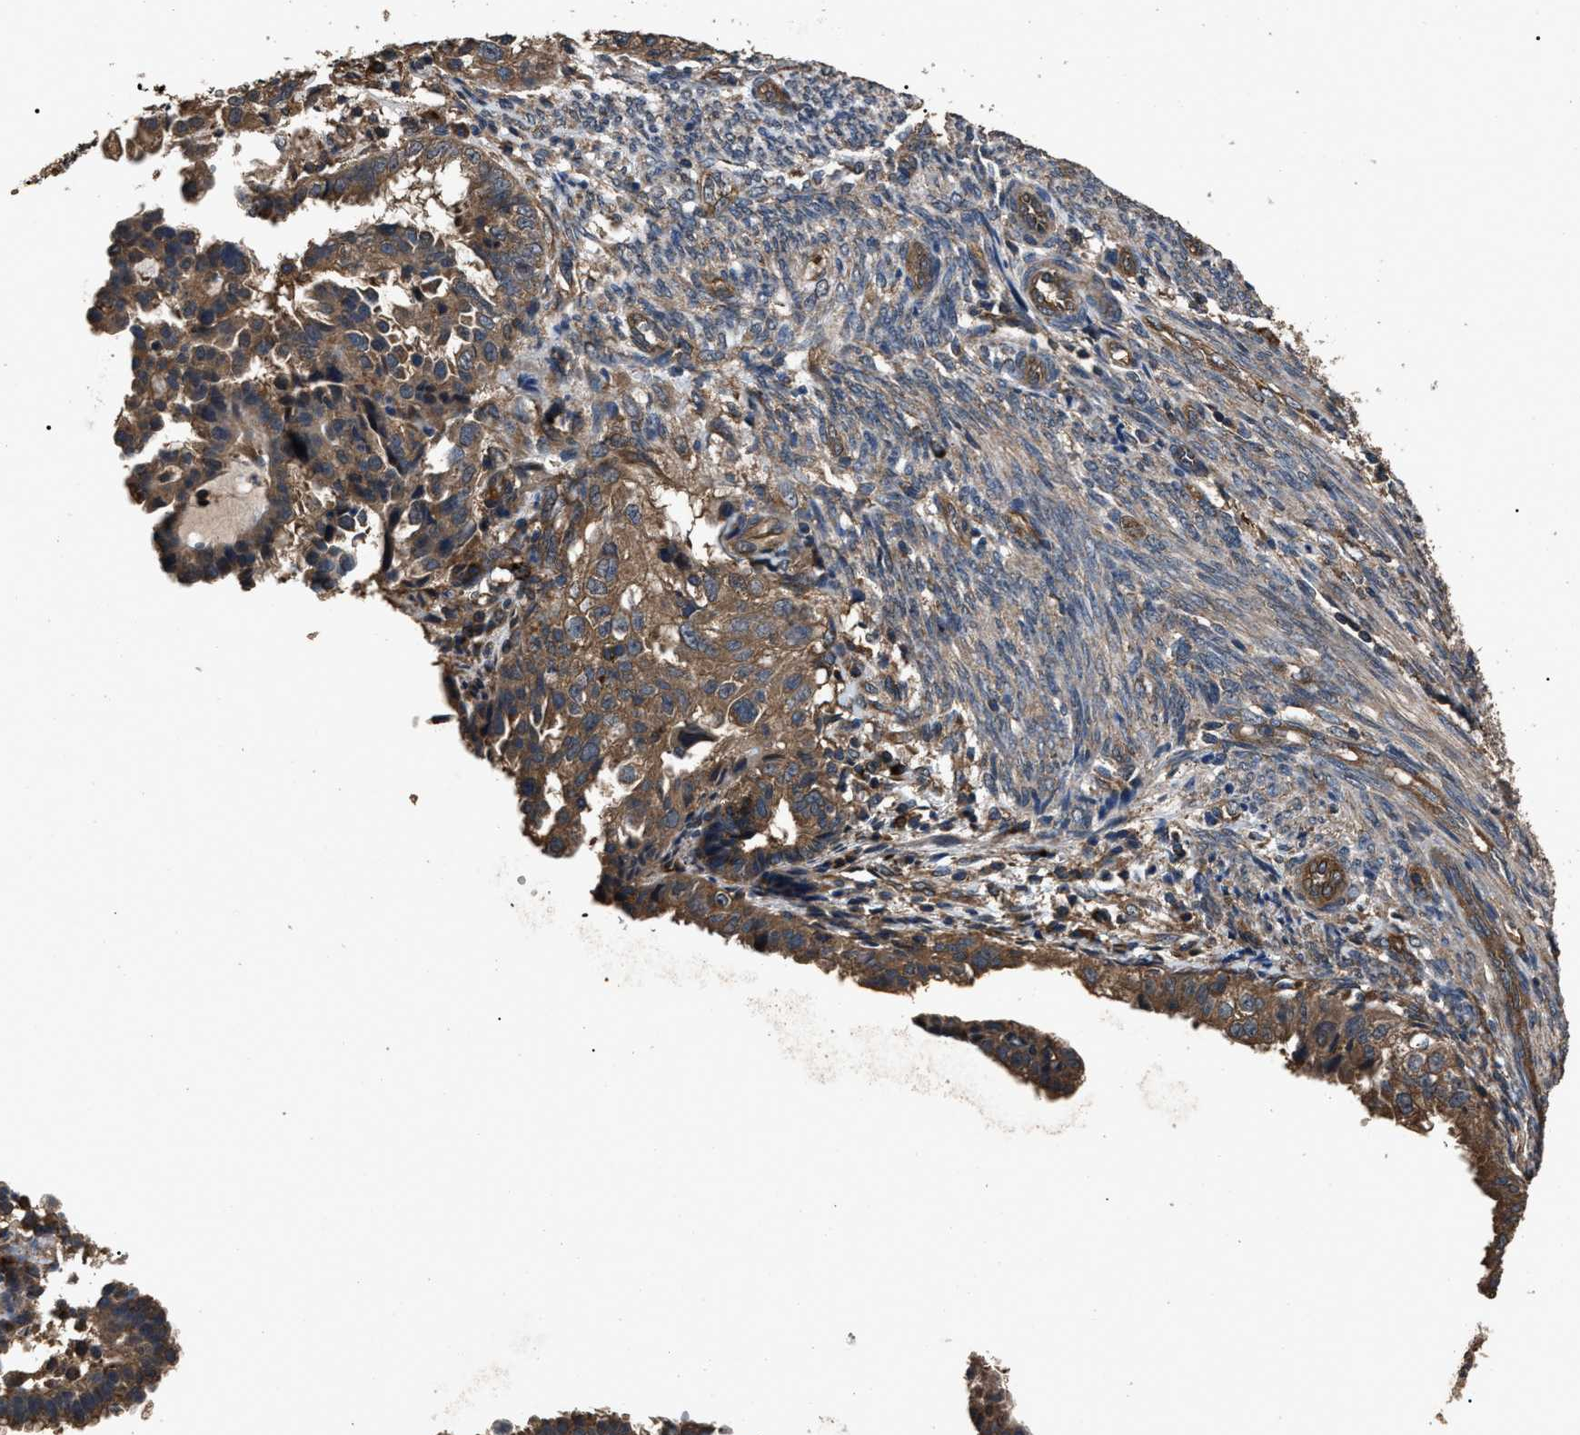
{"staining": {"intensity": "moderate", "quantity": ">75%", "location": "cytoplasmic/membranous"}, "tissue": "endometrial cancer", "cell_type": "Tumor cells", "image_type": "cancer", "snomed": [{"axis": "morphology", "description": "Adenocarcinoma, NOS"}, {"axis": "topography", "description": "Endometrium"}], "caption": "Immunohistochemistry (IHC) staining of endometrial cancer, which demonstrates medium levels of moderate cytoplasmic/membranous expression in approximately >75% of tumor cells indicating moderate cytoplasmic/membranous protein expression. The staining was performed using DAB (brown) for protein detection and nuclei were counterstained in hematoxylin (blue).", "gene": "RNF216", "patient": {"sex": "female", "age": 85}}